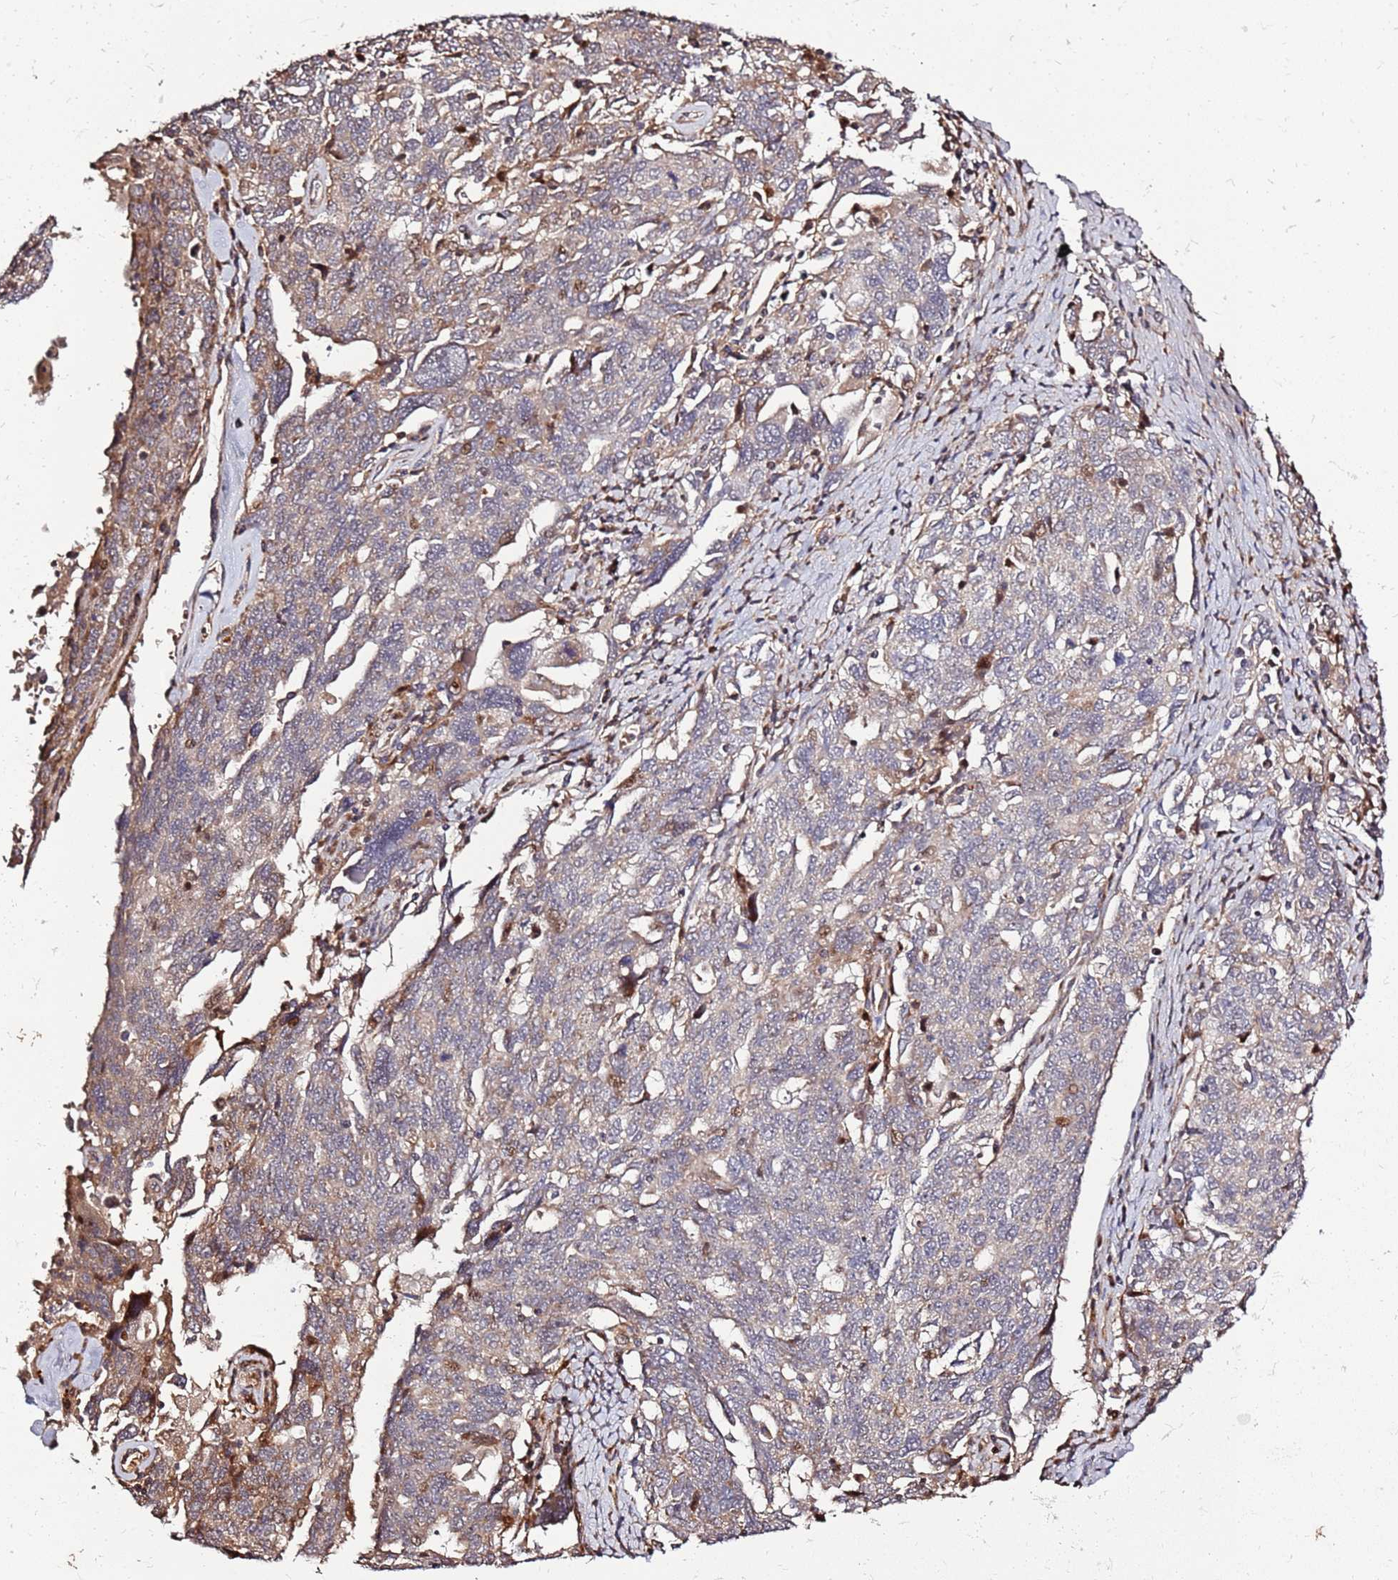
{"staining": {"intensity": "moderate", "quantity": "25%-75%", "location": "cytoplasmic/membranous"}, "tissue": "ovarian cancer", "cell_type": "Tumor cells", "image_type": "cancer", "snomed": [{"axis": "morphology", "description": "Carcinoma, endometroid"}, {"axis": "topography", "description": "Ovary"}], "caption": "Human ovarian cancer (endometroid carcinoma) stained with a brown dye displays moderate cytoplasmic/membranous positive expression in approximately 25%-75% of tumor cells.", "gene": "RHBDL1", "patient": {"sex": "female", "age": 62}}